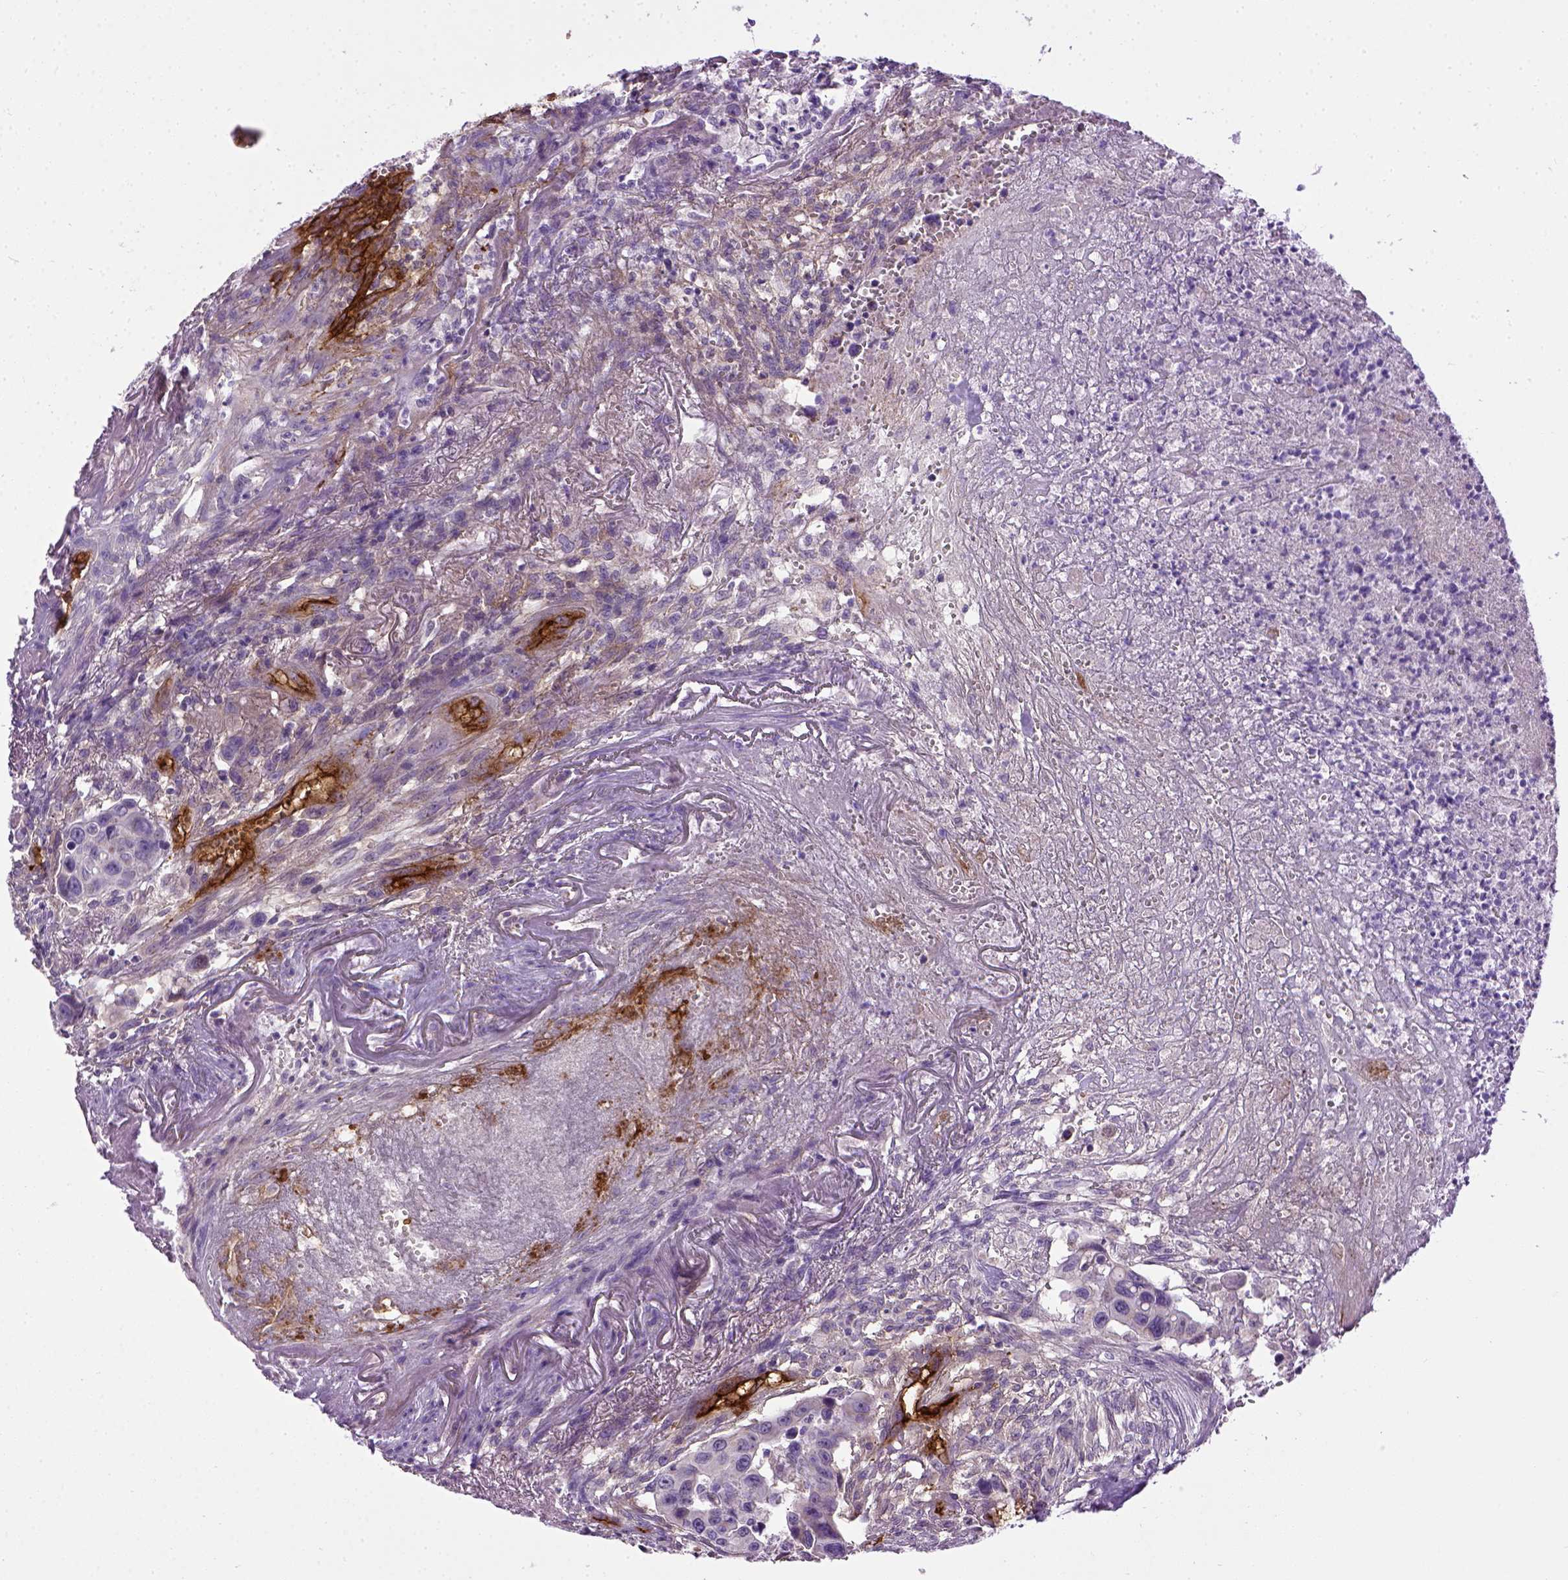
{"staining": {"intensity": "weak", "quantity": "<25%", "location": "cytoplasmic/membranous"}, "tissue": "colorectal cancer", "cell_type": "Tumor cells", "image_type": "cancer", "snomed": [{"axis": "morphology", "description": "Adenocarcinoma, NOS"}, {"axis": "topography", "description": "Colon"}], "caption": "Tumor cells show no significant protein positivity in colorectal adenocarcinoma.", "gene": "ENG", "patient": {"sex": "female", "age": 87}}